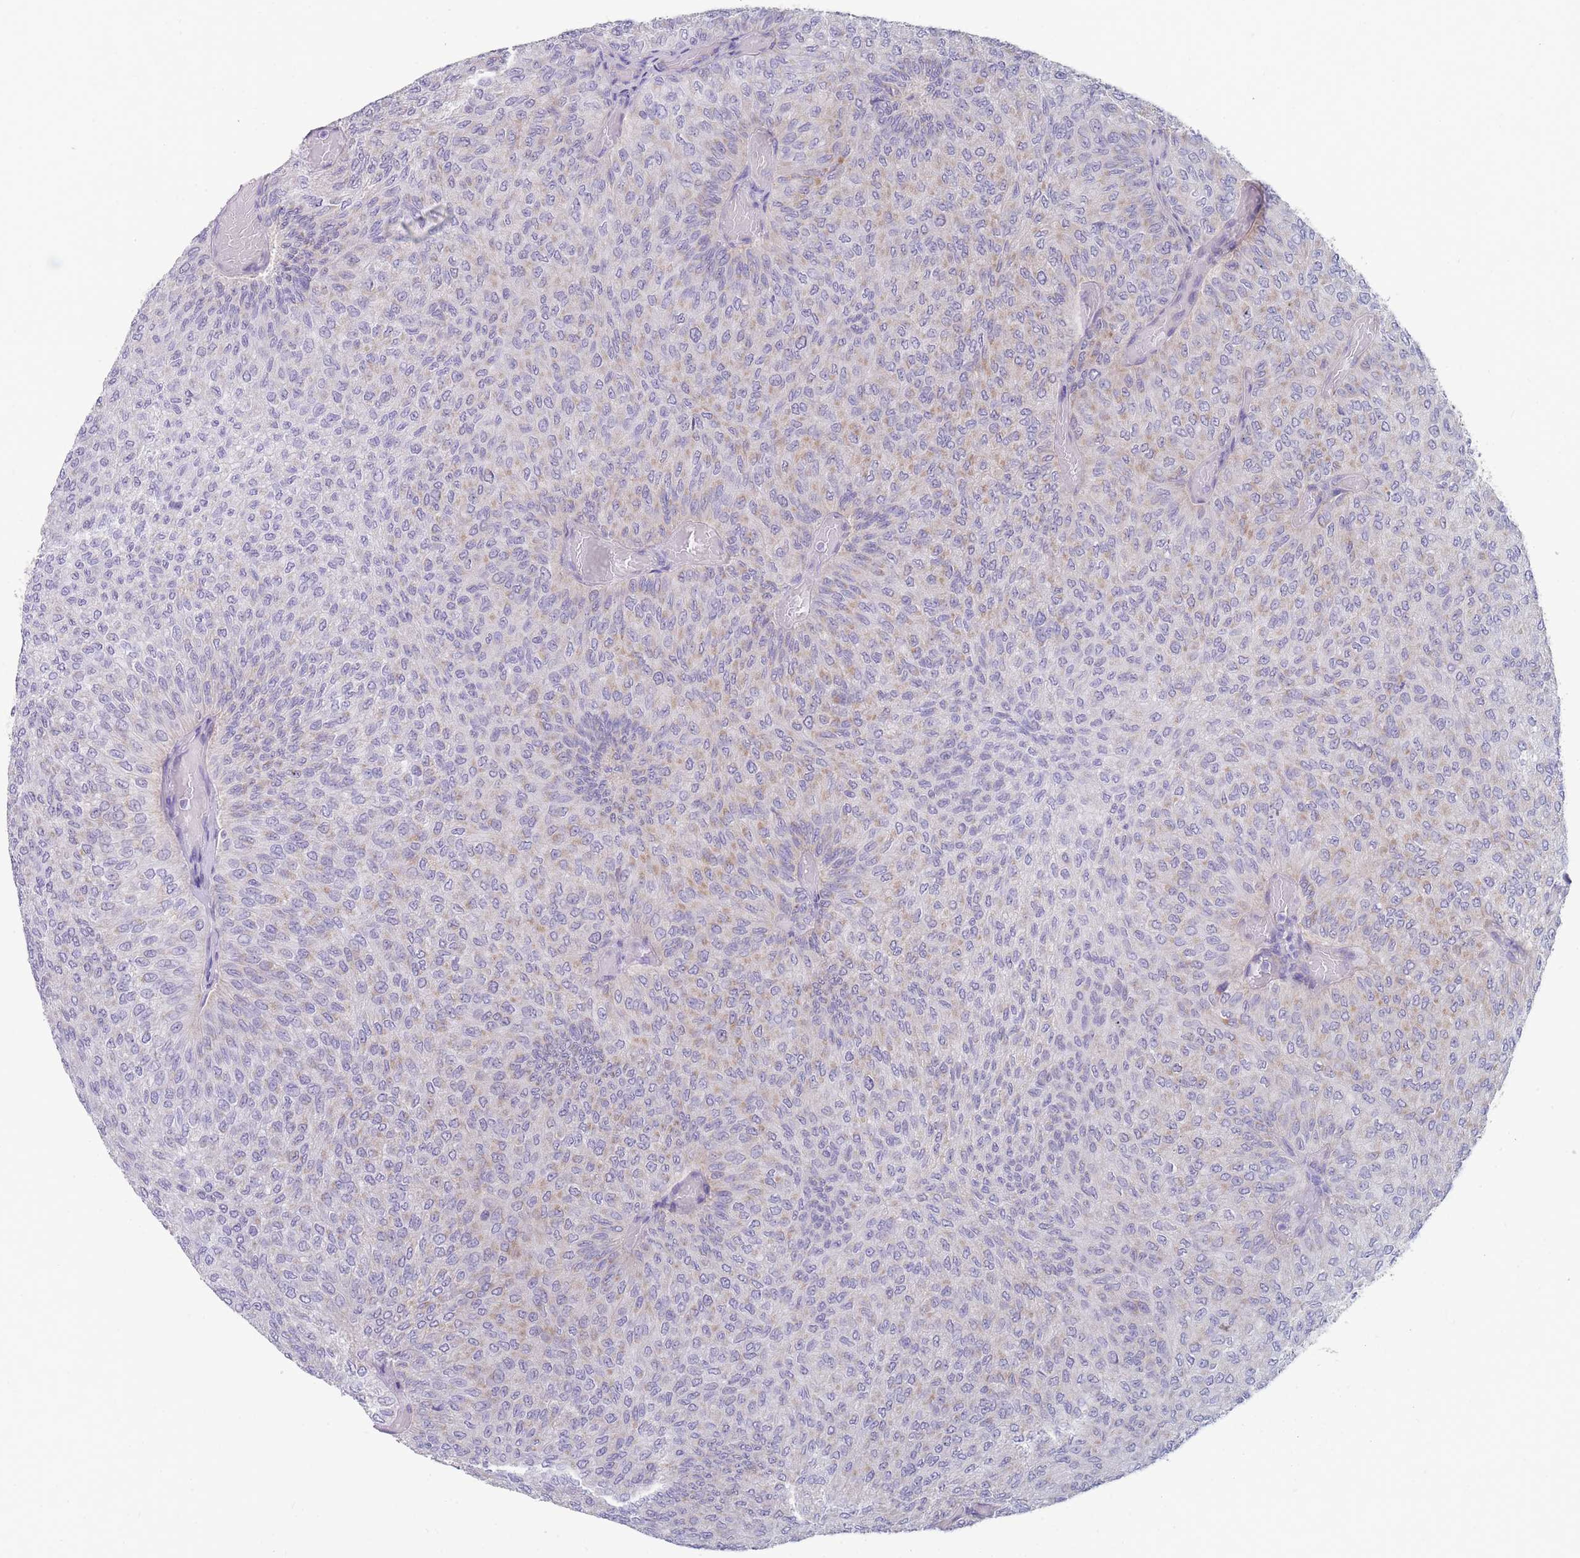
{"staining": {"intensity": "moderate", "quantity": "25%-75%", "location": "cytoplasmic/membranous"}, "tissue": "urothelial cancer", "cell_type": "Tumor cells", "image_type": "cancer", "snomed": [{"axis": "morphology", "description": "Urothelial carcinoma, Low grade"}, {"axis": "topography", "description": "Urinary bladder"}], "caption": "IHC (DAB (3,3'-diaminobenzidine)) staining of urothelial carcinoma (low-grade) shows moderate cytoplasmic/membranous protein staining in about 25%-75% of tumor cells.", "gene": "MRPS14", "patient": {"sex": "male", "age": 78}}